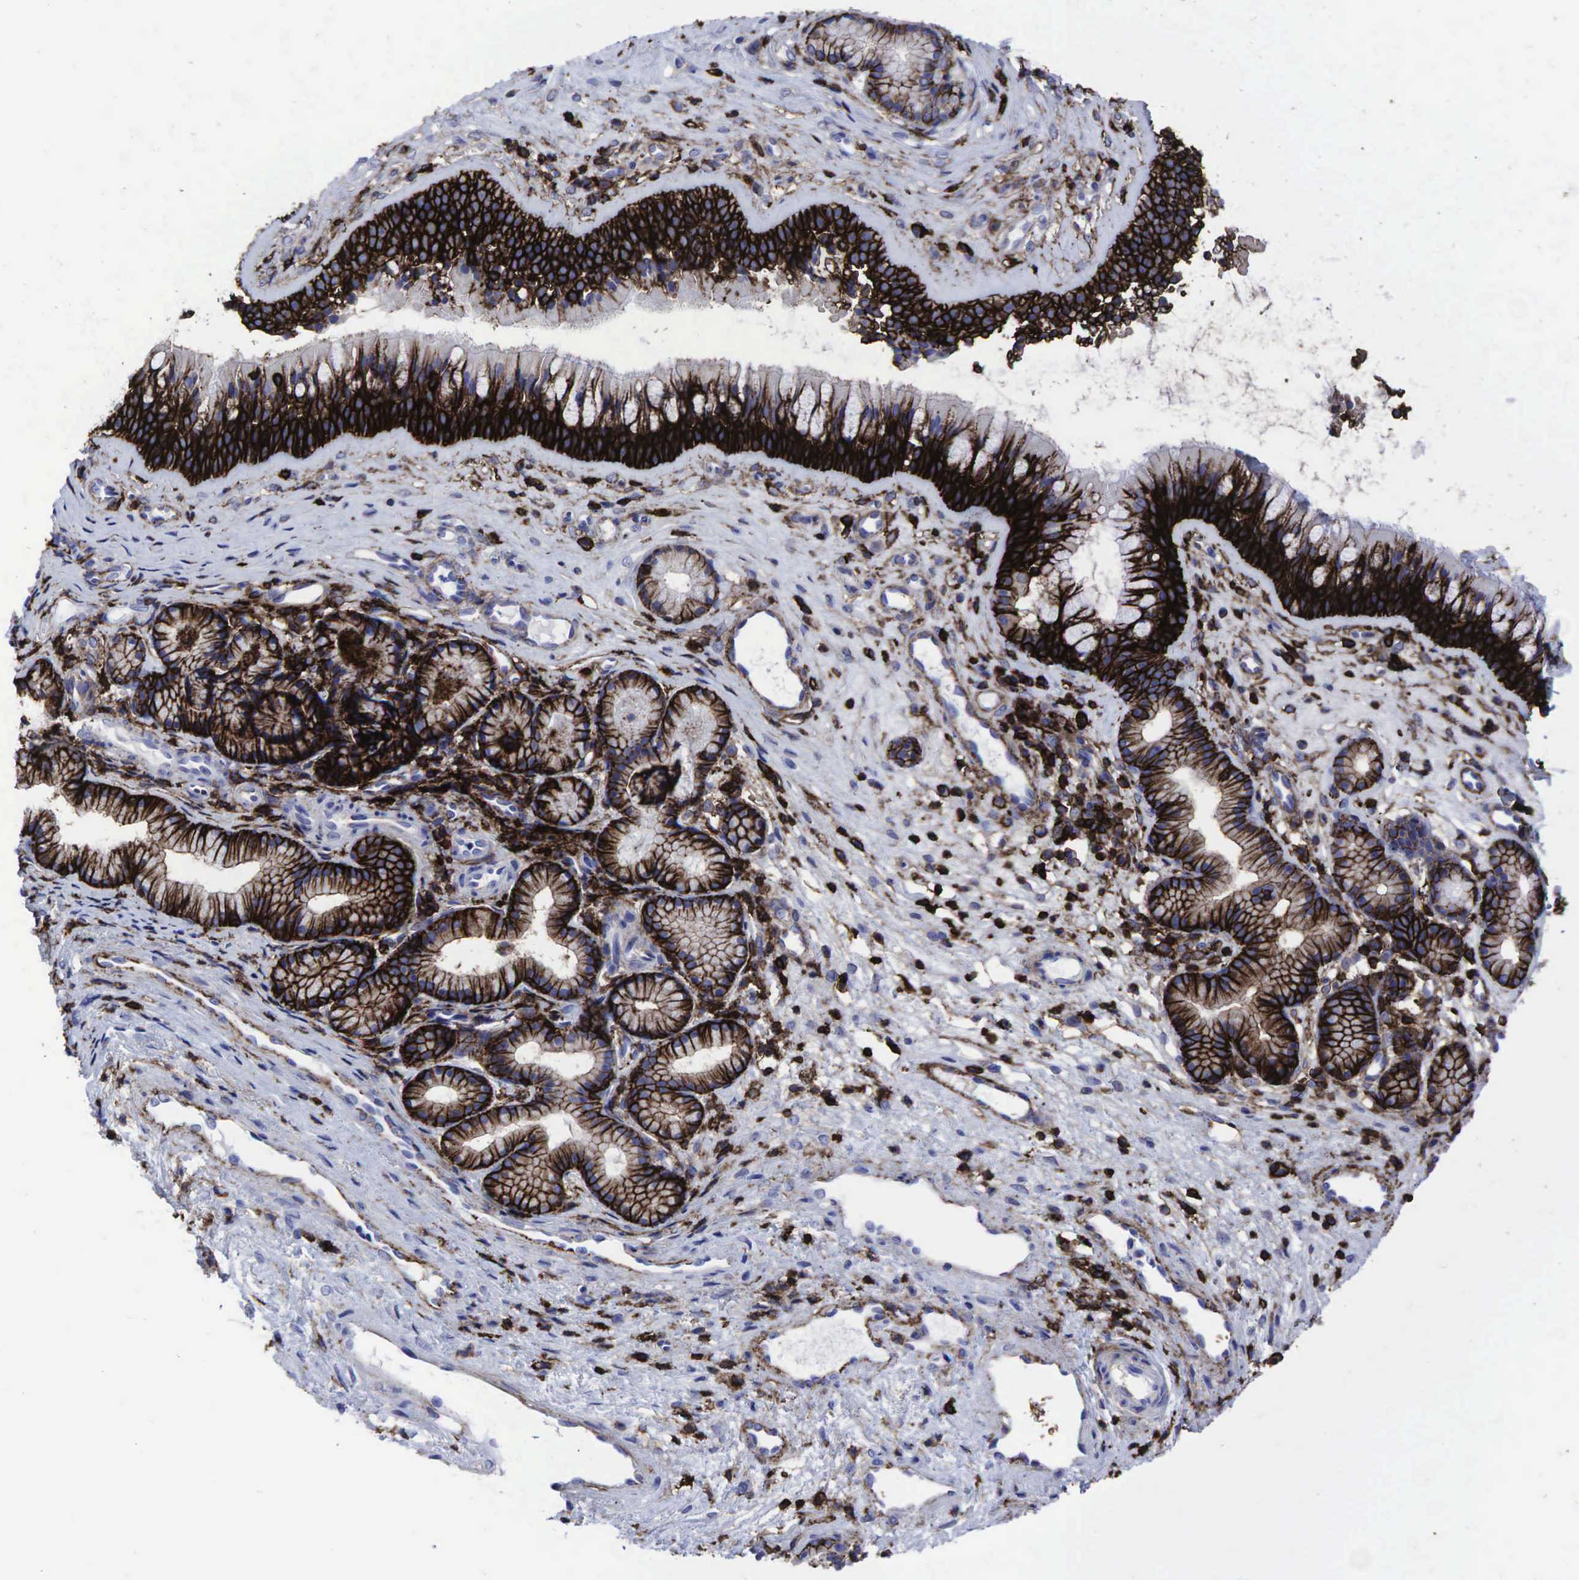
{"staining": {"intensity": "strong", "quantity": "25%-75%", "location": "cytoplasmic/membranous"}, "tissue": "nasopharynx", "cell_type": "Respiratory epithelial cells", "image_type": "normal", "snomed": [{"axis": "morphology", "description": "Normal tissue, NOS"}, {"axis": "topography", "description": "Nasopharynx"}], "caption": "Protein positivity by immunohistochemistry (IHC) demonstrates strong cytoplasmic/membranous staining in approximately 25%-75% of respiratory epithelial cells in unremarkable nasopharynx.", "gene": "CD44", "patient": {"sex": "female", "age": 78}}